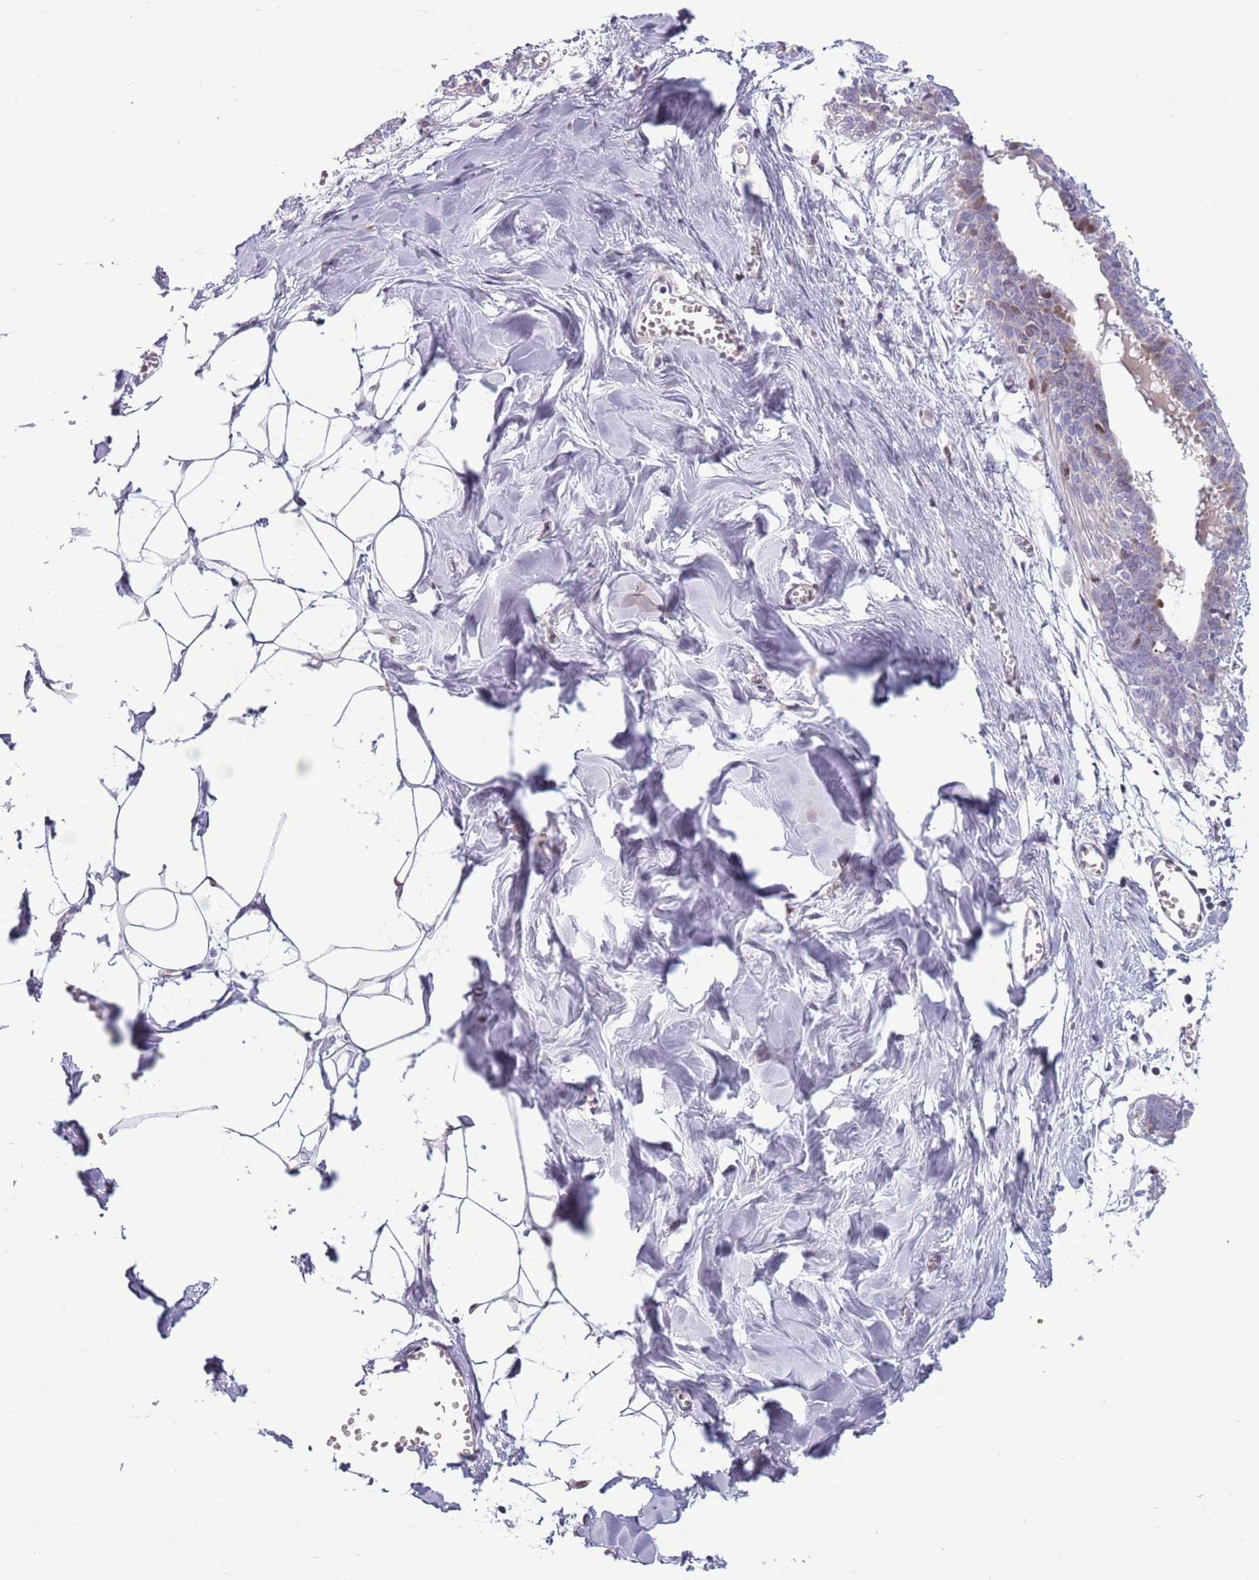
{"staining": {"intensity": "negative", "quantity": "none", "location": "none"}, "tissue": "breast", "cell_type": "Adipocytes", "image_type": "normal", "snomed": [{"axis": "morphology", "description": "Normal tissue, NOS"}, {"axis": "topography", "description": "Breast"}], "caption": "Micrograph shows no significant protein positivity in adipocytes of normal breast. Nuclei are stained in blue.", "gene": "NBPF4", "patient": {"sex": "female", "age": 27}}